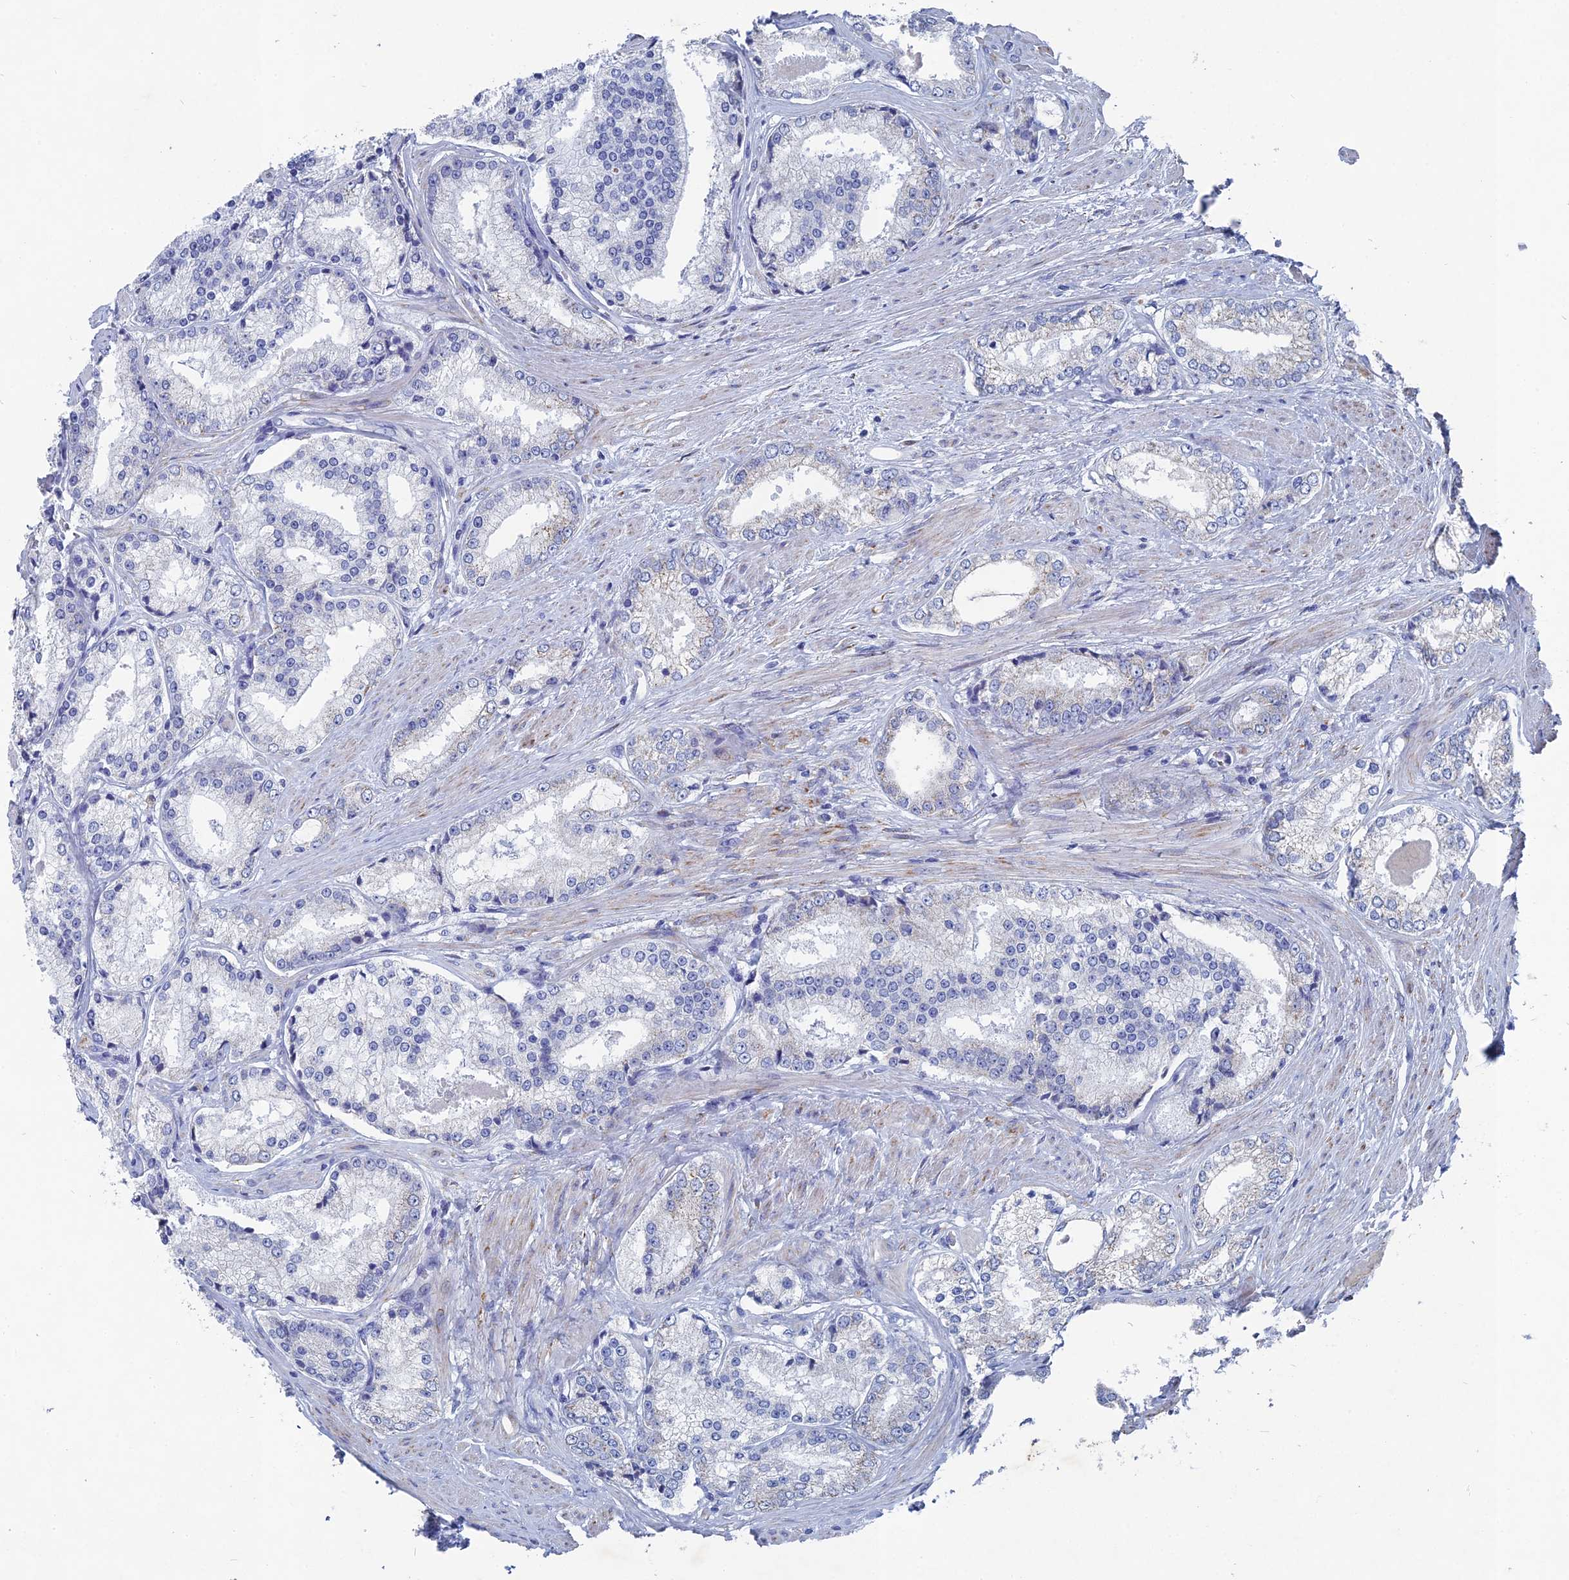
{"staining": {"intensity": "negative", "quantity": "none", "location": "none"}, "tissue": "prostate cancer", "cell_type": "Tumor cells", "image_type": "cancer", "snomed": [{"axis": "morphology", "description": "Adenocarcinoma, Low grade"}, {"axis": "topography", "description": "Prostate"}], "caption": "High magnification brightfield microscopy of prostate low-grade adenocarcinoma stained with DAB (brown) and counterstained with hematoxylin (blue): tumor cells show no significant positivity.", "gene": "HIGD1A", "patient": {"sex": "male", "age": 68}}